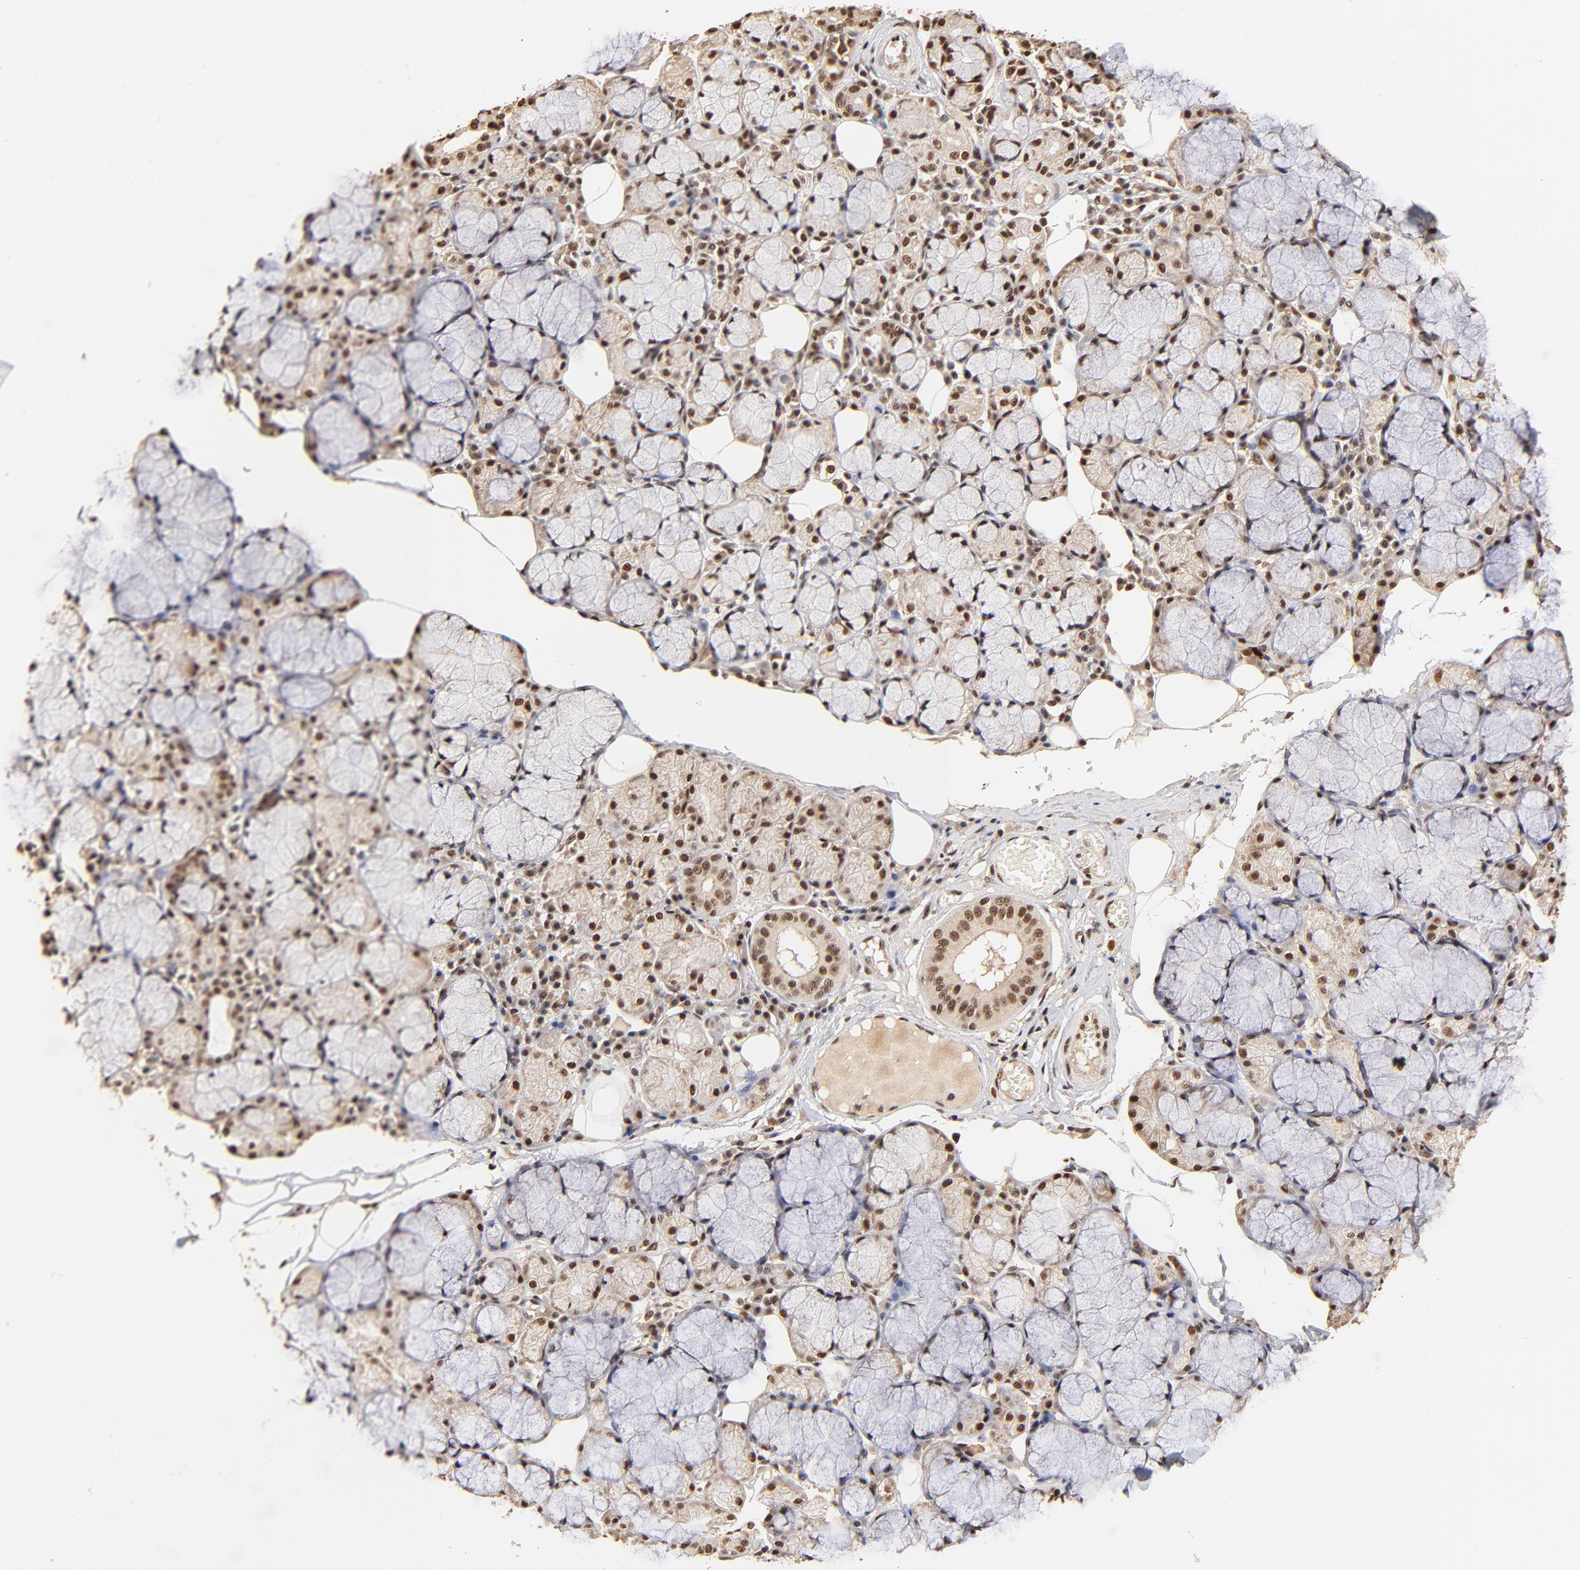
{"staining": {"intensity": "strong", "quantity": ">75%", "location": "cytoplasmic/membranous,nuclear"}, "tissue": "salivary gland", "cell_type": "Glandular cells", "image_type": "normal", "snomed": [{"axis": "morphology", "description": "Normal tissue, NOS"}, {"axis": "topography", "description": "Skeletal muscle"}, {"axis": "topography", "description": "Oral tissue"}, {"axis": "topography", "description": "Salivary gland"}, {"axis": "topography", "description": "Peripheral nerve tissue"}], "caption": "Human salivary gland stained for a protein (brown) demonstrates strong cytoplasmic/membranous,nuclear positive staining in about >75% of glandular cells.", "gene": "MED12", "patient": {"sex": "male", "age": 54}}